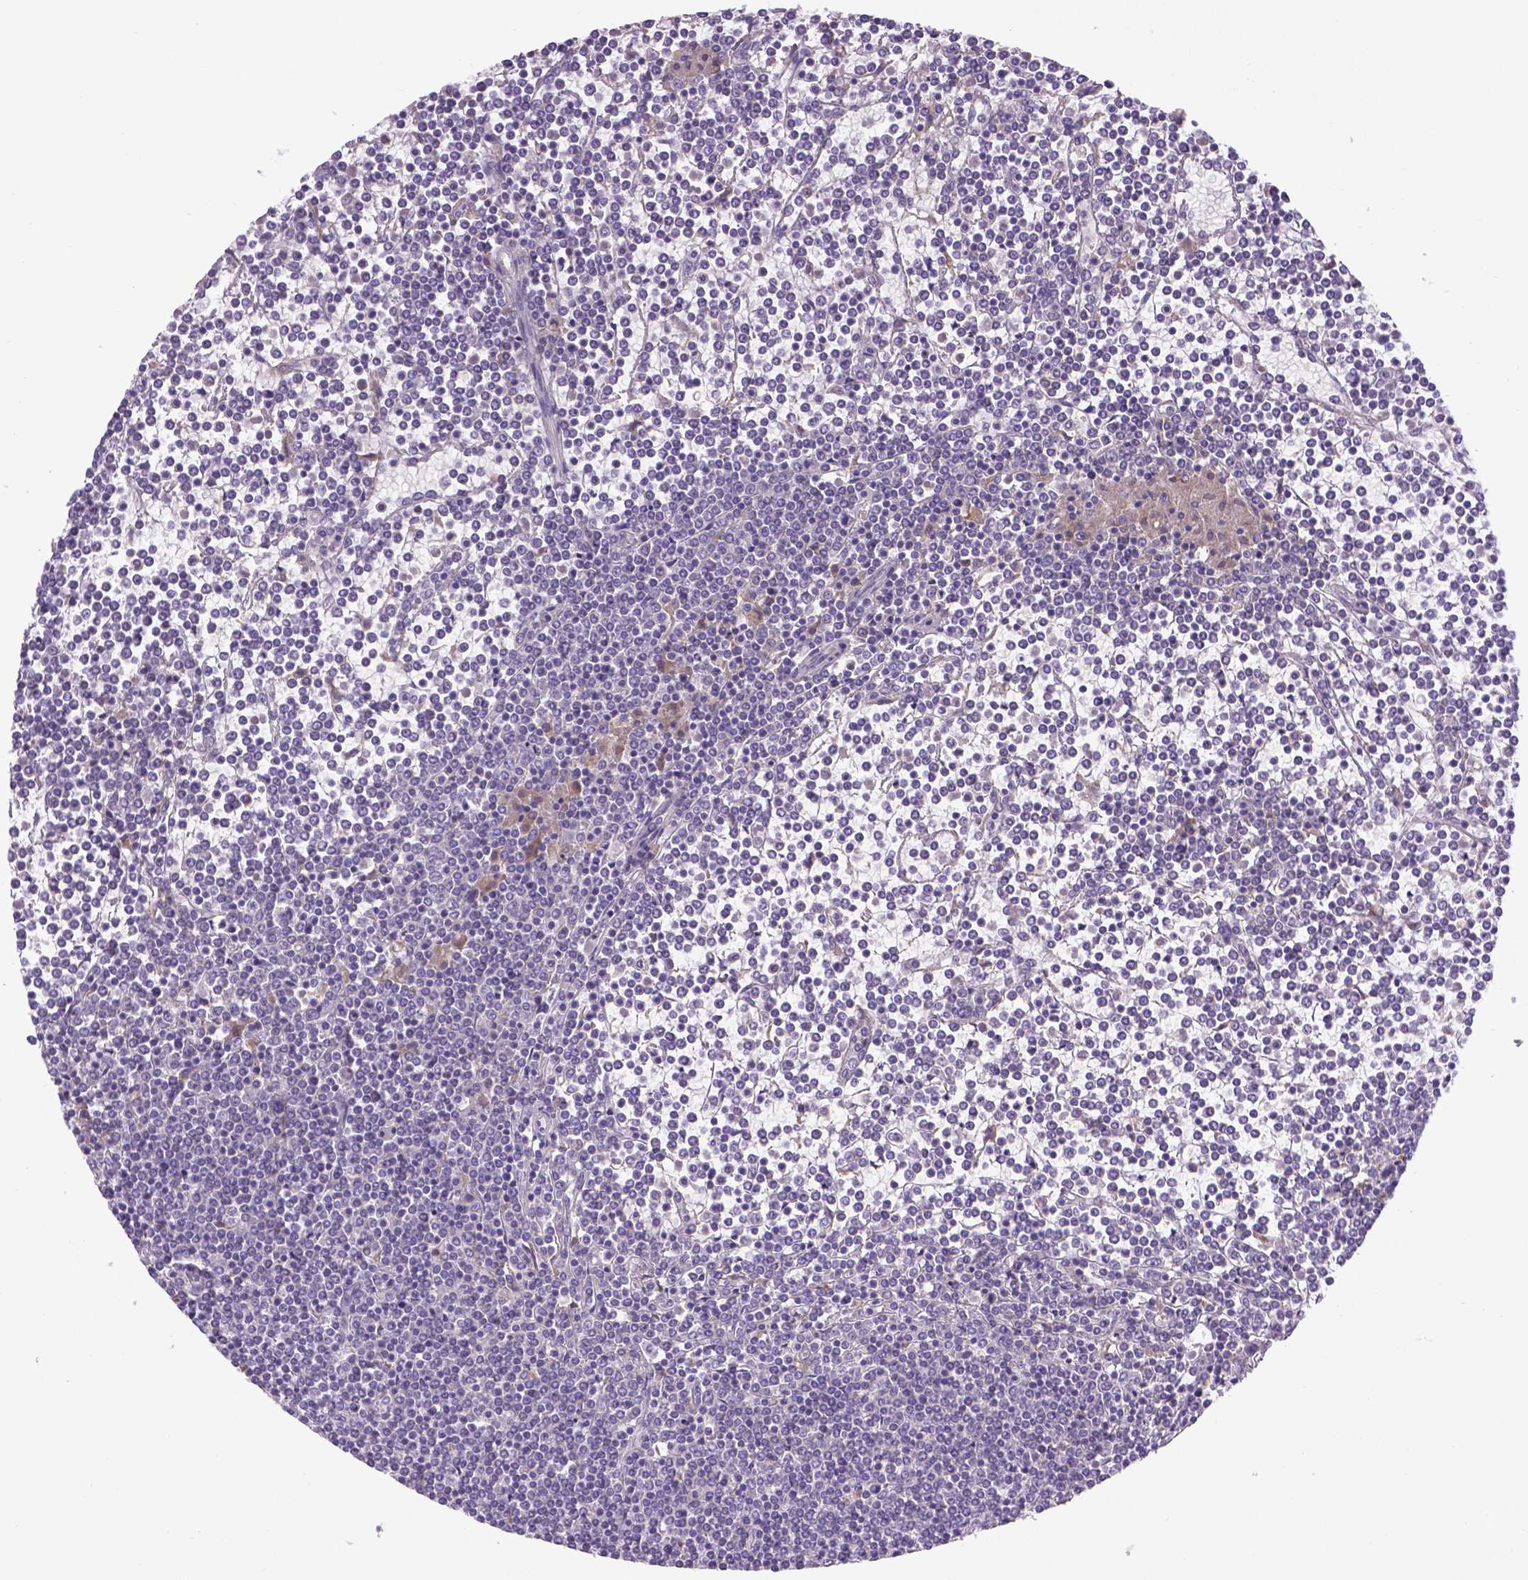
{"staining": {"intensity": "negative", "quantity": "none", "location": "none"}, "tissue": "lymphoma", "cell_type": "Tumor cells", "image_type": "cancer", "snomed": [{"axis": "morphology", "description": "Malignant lymphoma, non-Hodgkin's type, Low grade"}, {"axis": "topography", "description": "Spleen"}], "caption": "Tumor cells show no significant protein positivity in low-grade malignant lymphoma, non-Hodgkin's type.", "gene": "CDH7", "patient": {"sex": "female", "age": 19}}